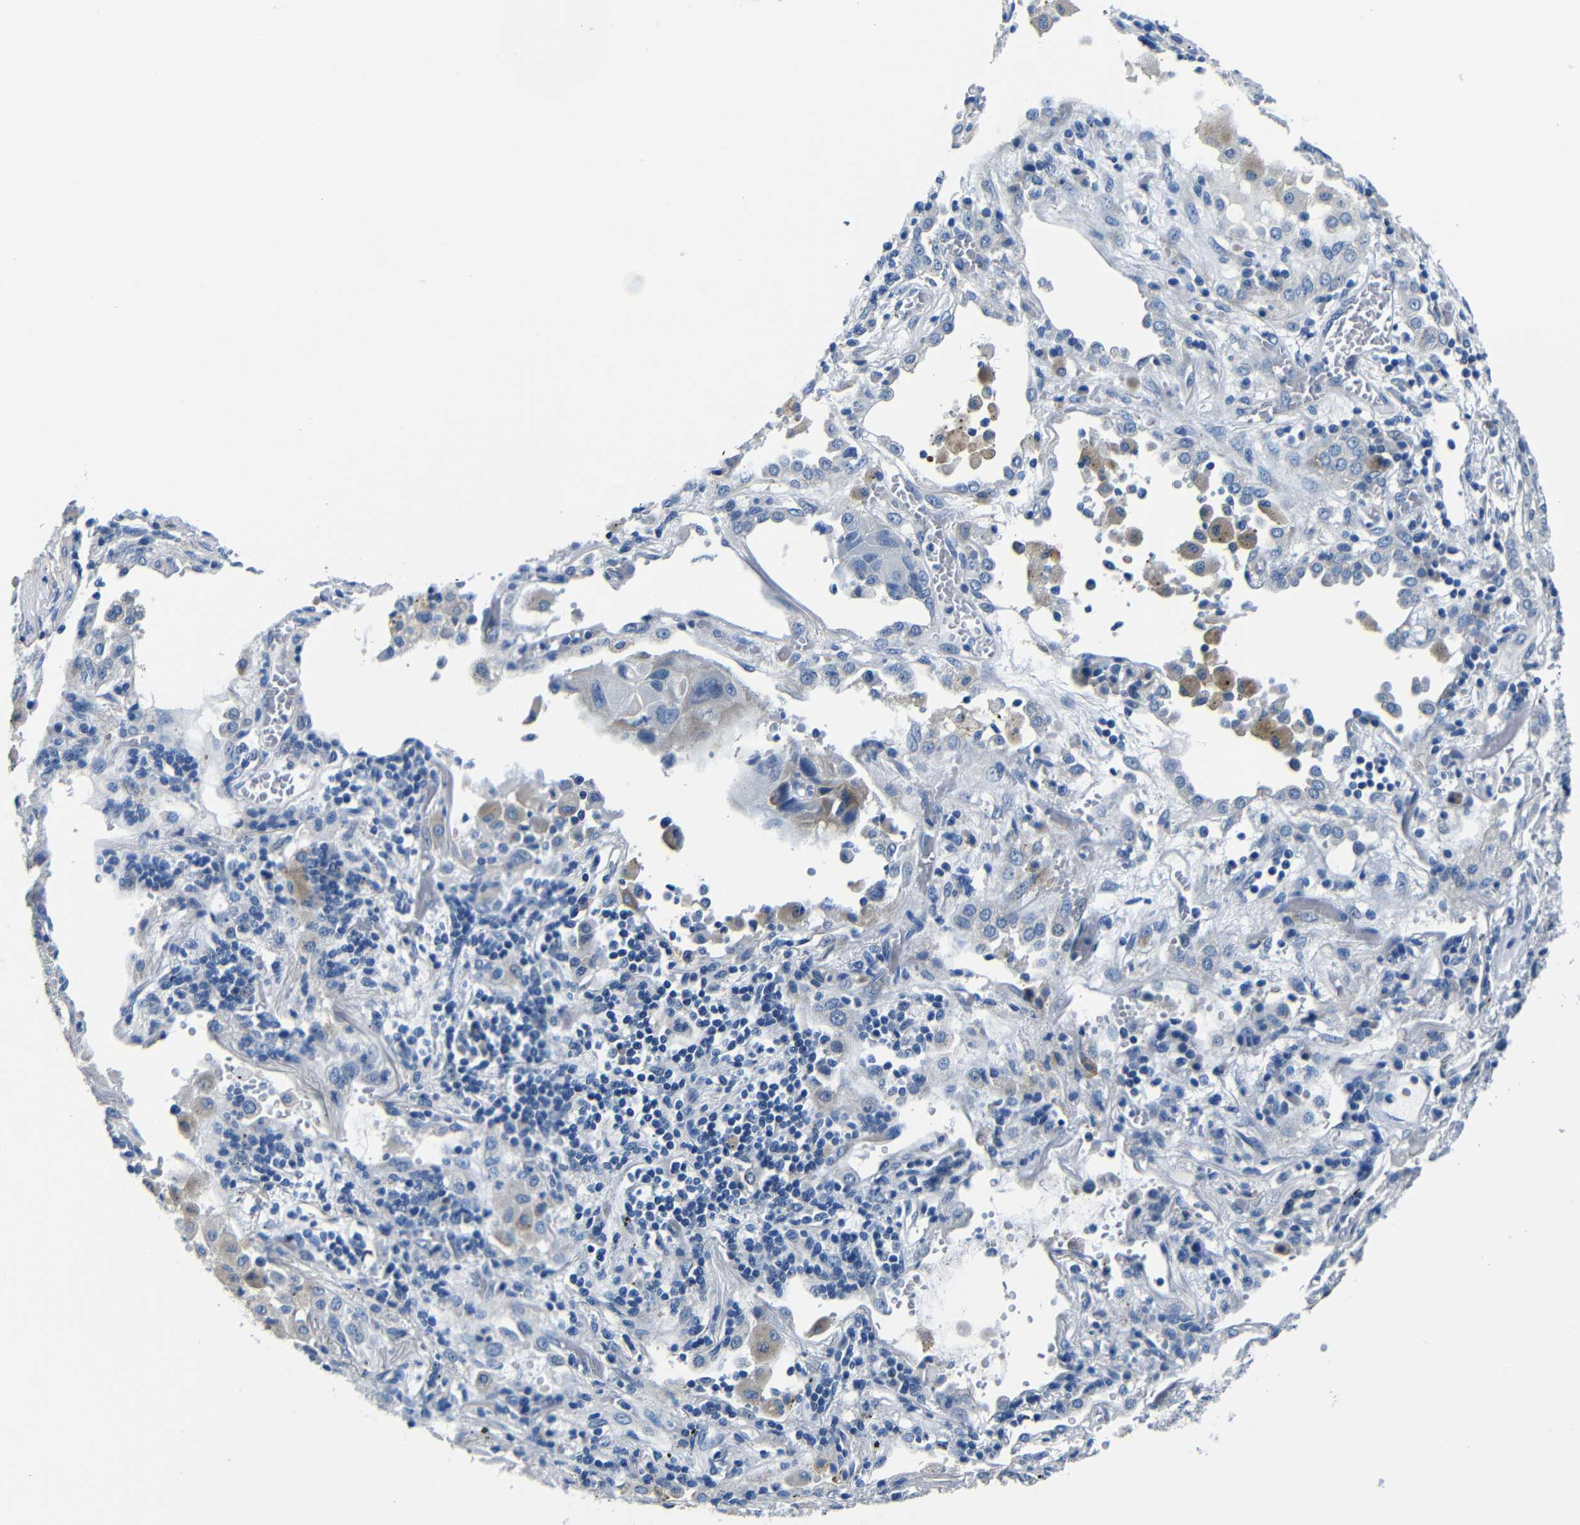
{"staining": {"intensity": "negative", "quantity": "none", "location": "none"}, "tissue": "lung cancer", "cell_type": "Tumor cells", "image_type": "cancer", "snomed": [{"axis": "morphology", "description": "Squamous cell carcinoma, NOS"}, {"axis": "topography", "description": "Lung"}], "caption": "There is no significant expression in tumor cells of squamous cell carcinoma (lung). (Stains: DAB (3,3'-diaminobenzidine) IHC with hematoxylin counter stain, Microscopy: brightfield microscopy at high magnification).", "gene": "TNFAIP1", "patient": {"sex": "male", "age": 57}}